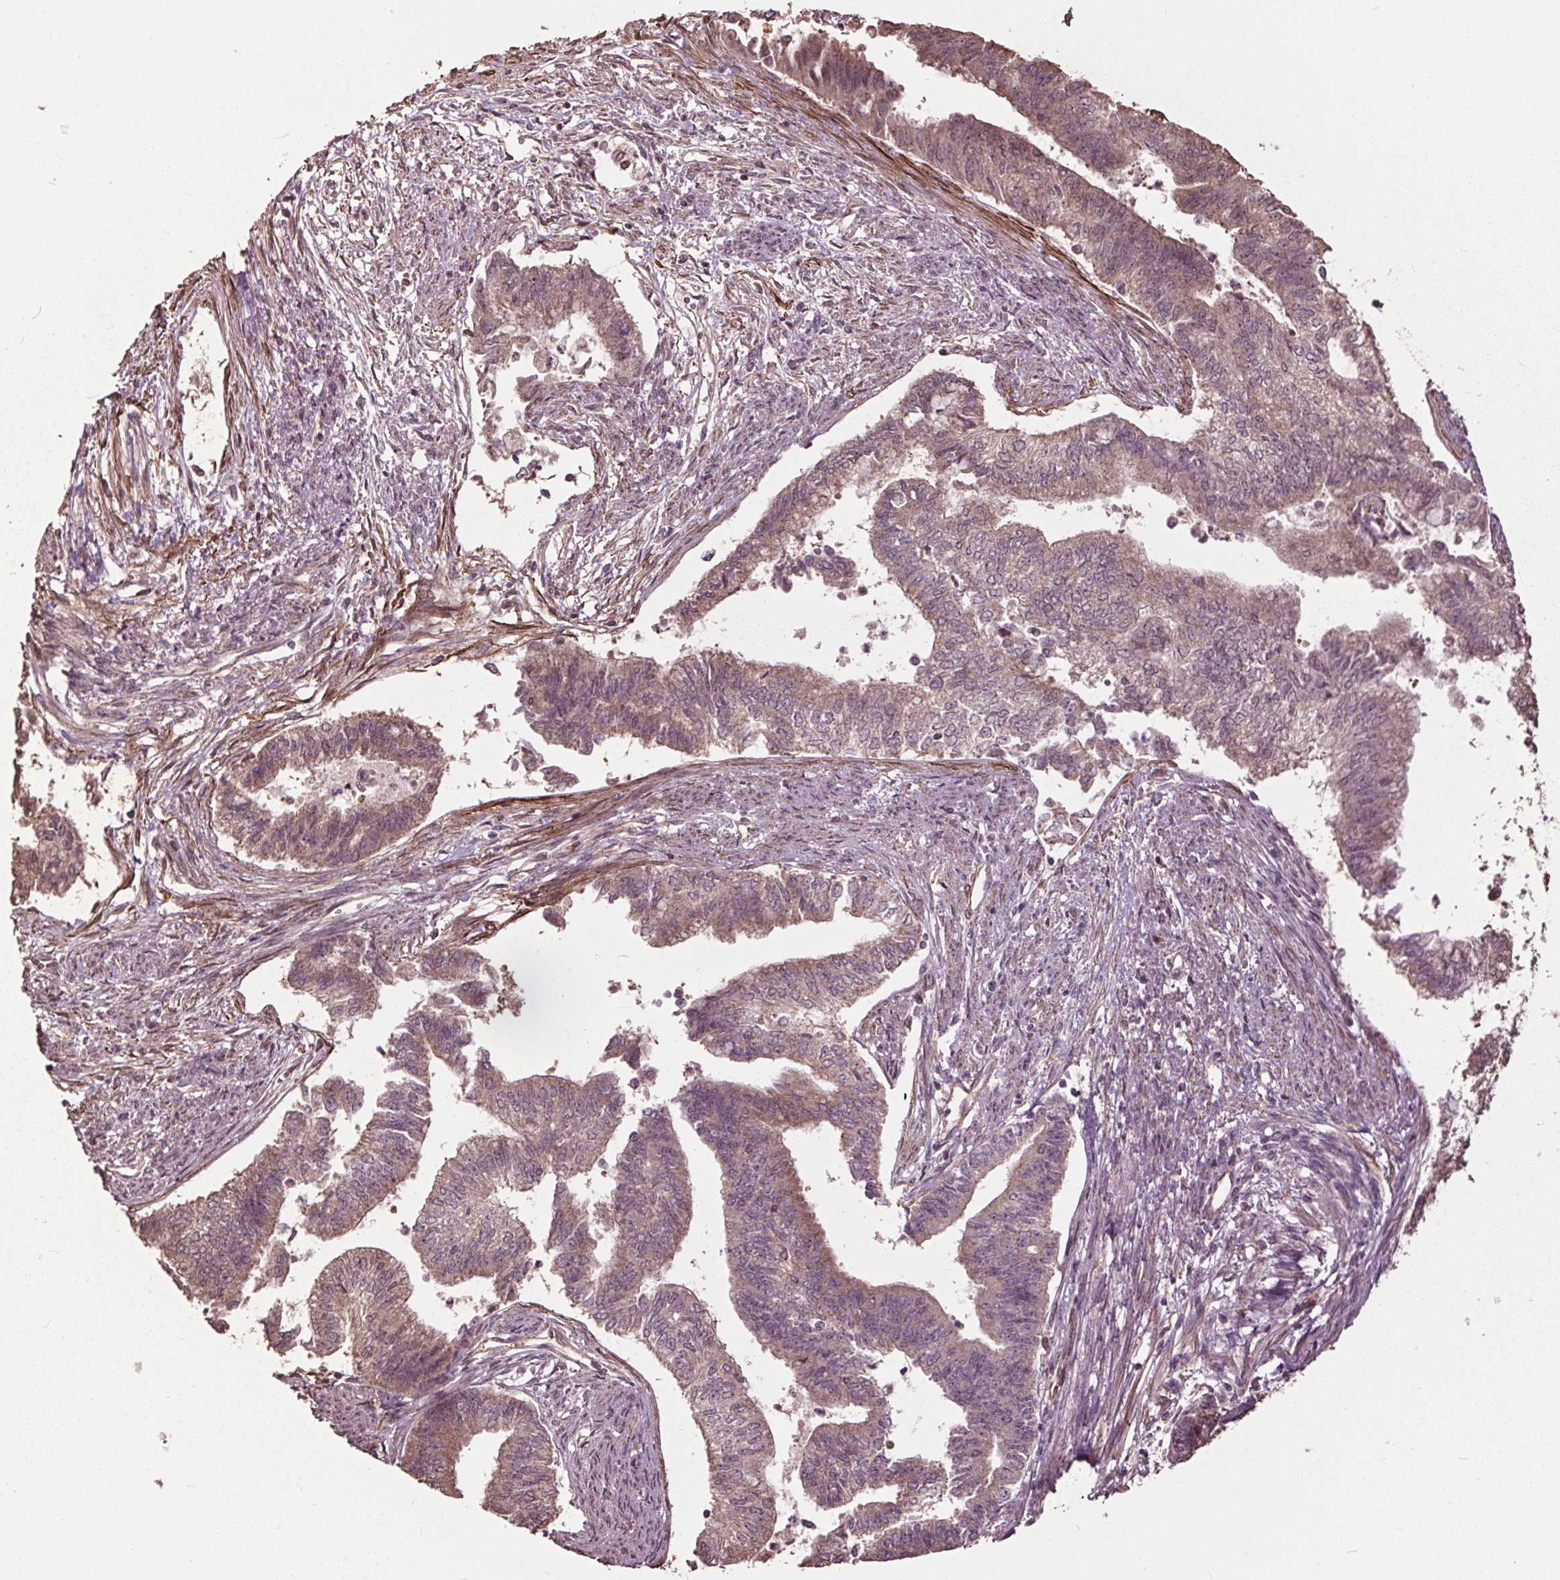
{"staining": {"intensity": "weak", "quantity": ">75%", "location": "cytoplasmic/membranous"}, "tissue": "endometrial cancer", "cell_type": "Tumor cells", "image_type": "cancer", "snomed": [{"axis": "morphology", "description": "Adenocarcinoma, NOS"}, {"axis": "topography", "description": "Endometrium"}], "caption": "Endometrial cancer stained for a protein (brown) exhibits weak cytoplasmic/membranous positive staining in approximately >75% of tumor cells.", "gene": "CEP95", "patient": {"sex": "female", "age": 65}}